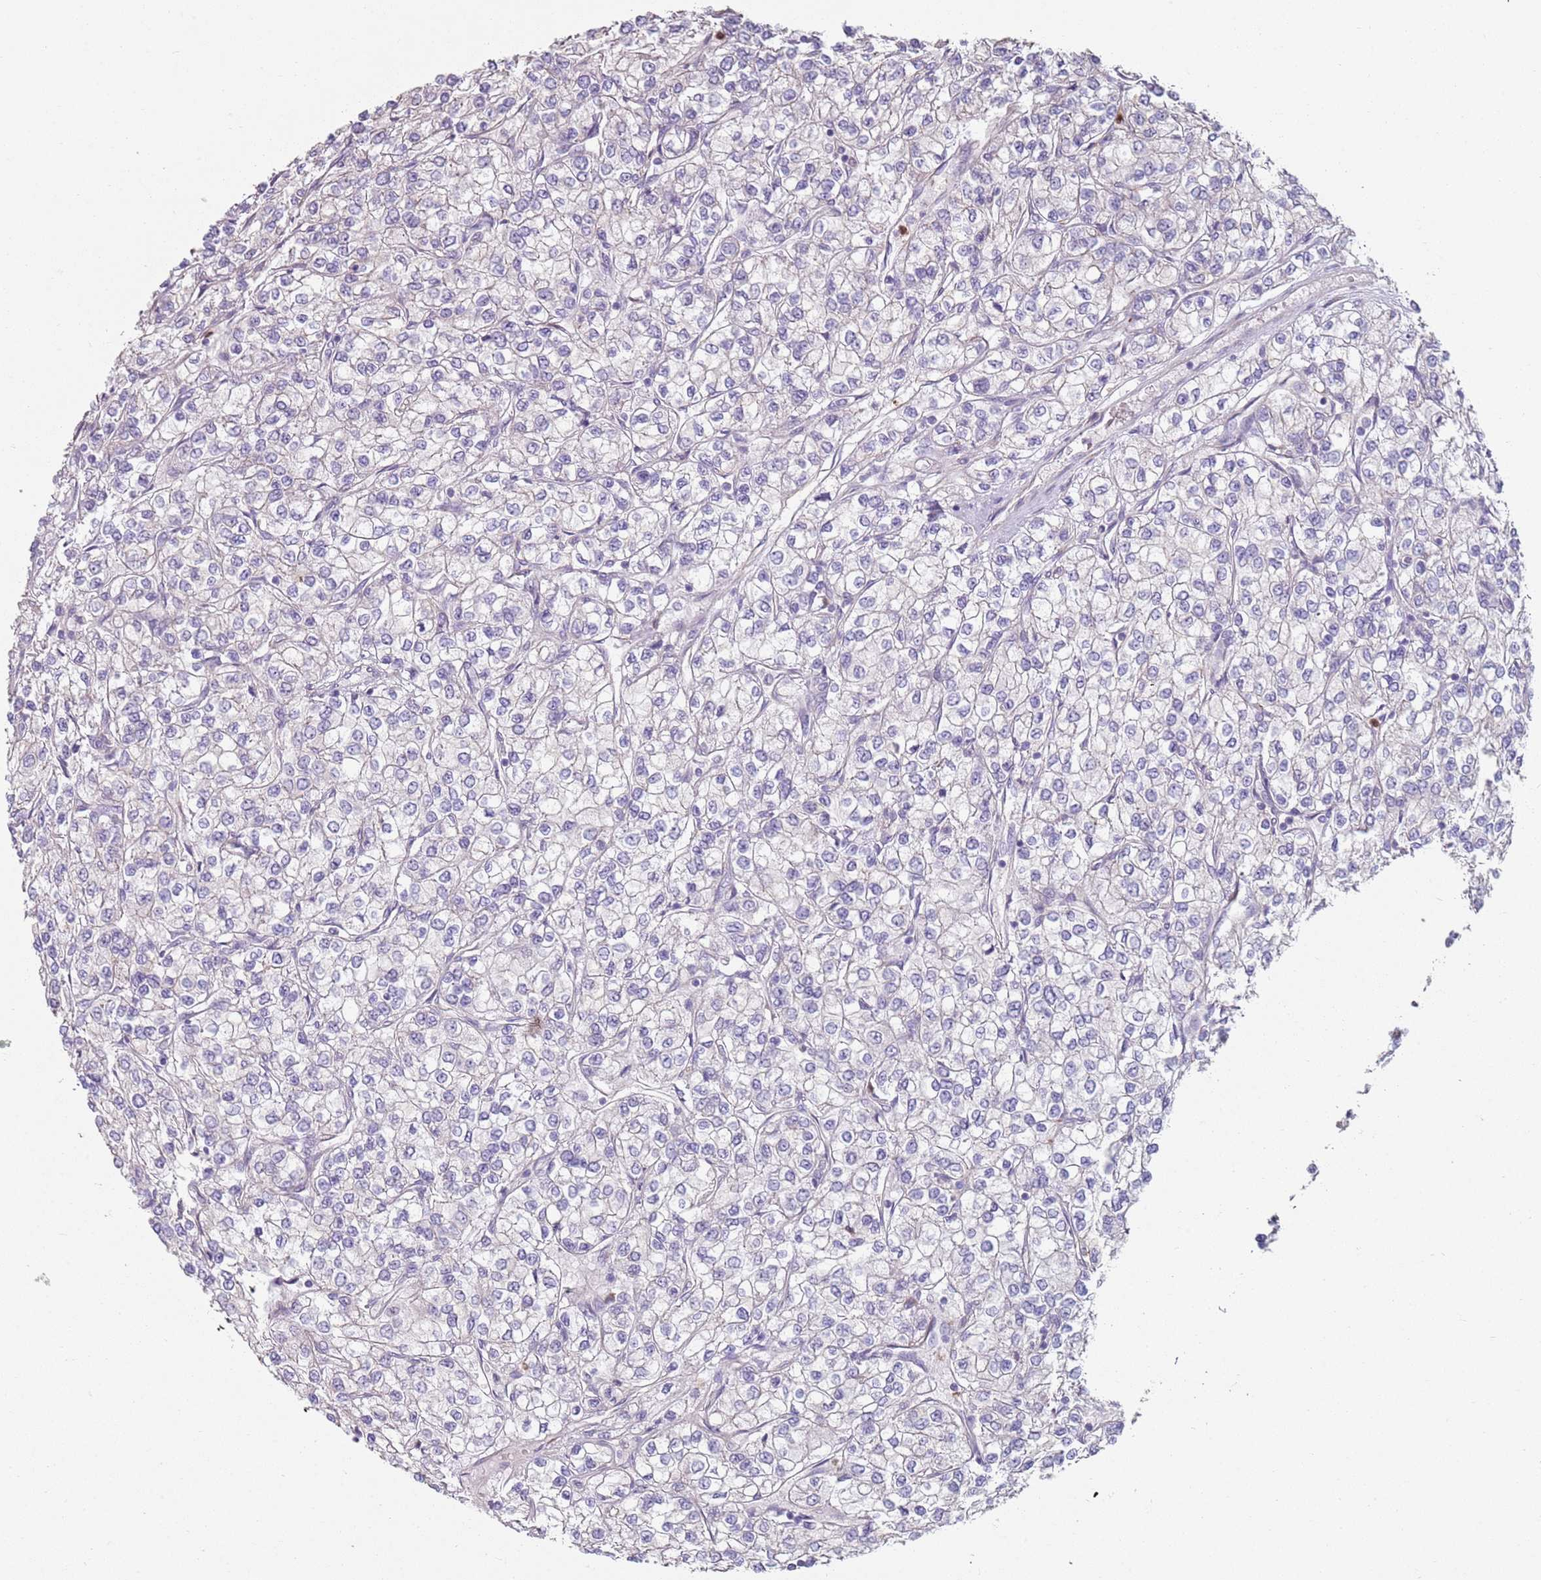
{"staining": {"intensity": "negative", "quantity": "none", "location": "none"}, "tissue": "renal cancer", "cell_type": "Tumor cells", "image_type": "cancer", "snomed": [{"axis": "morphology", "description": "Adenocarcinoma, NOS"}, {"axis": "topography", "description": "Kidney"}], "caption": "Immunohistochemistry photomicrograph of human renal cancer (adenocarcinoma) stained for a protein (brown), which displays no staining in tumor cells.", "gene": "PHLPP2", "patient": {"sex": "male", "age": 80}}